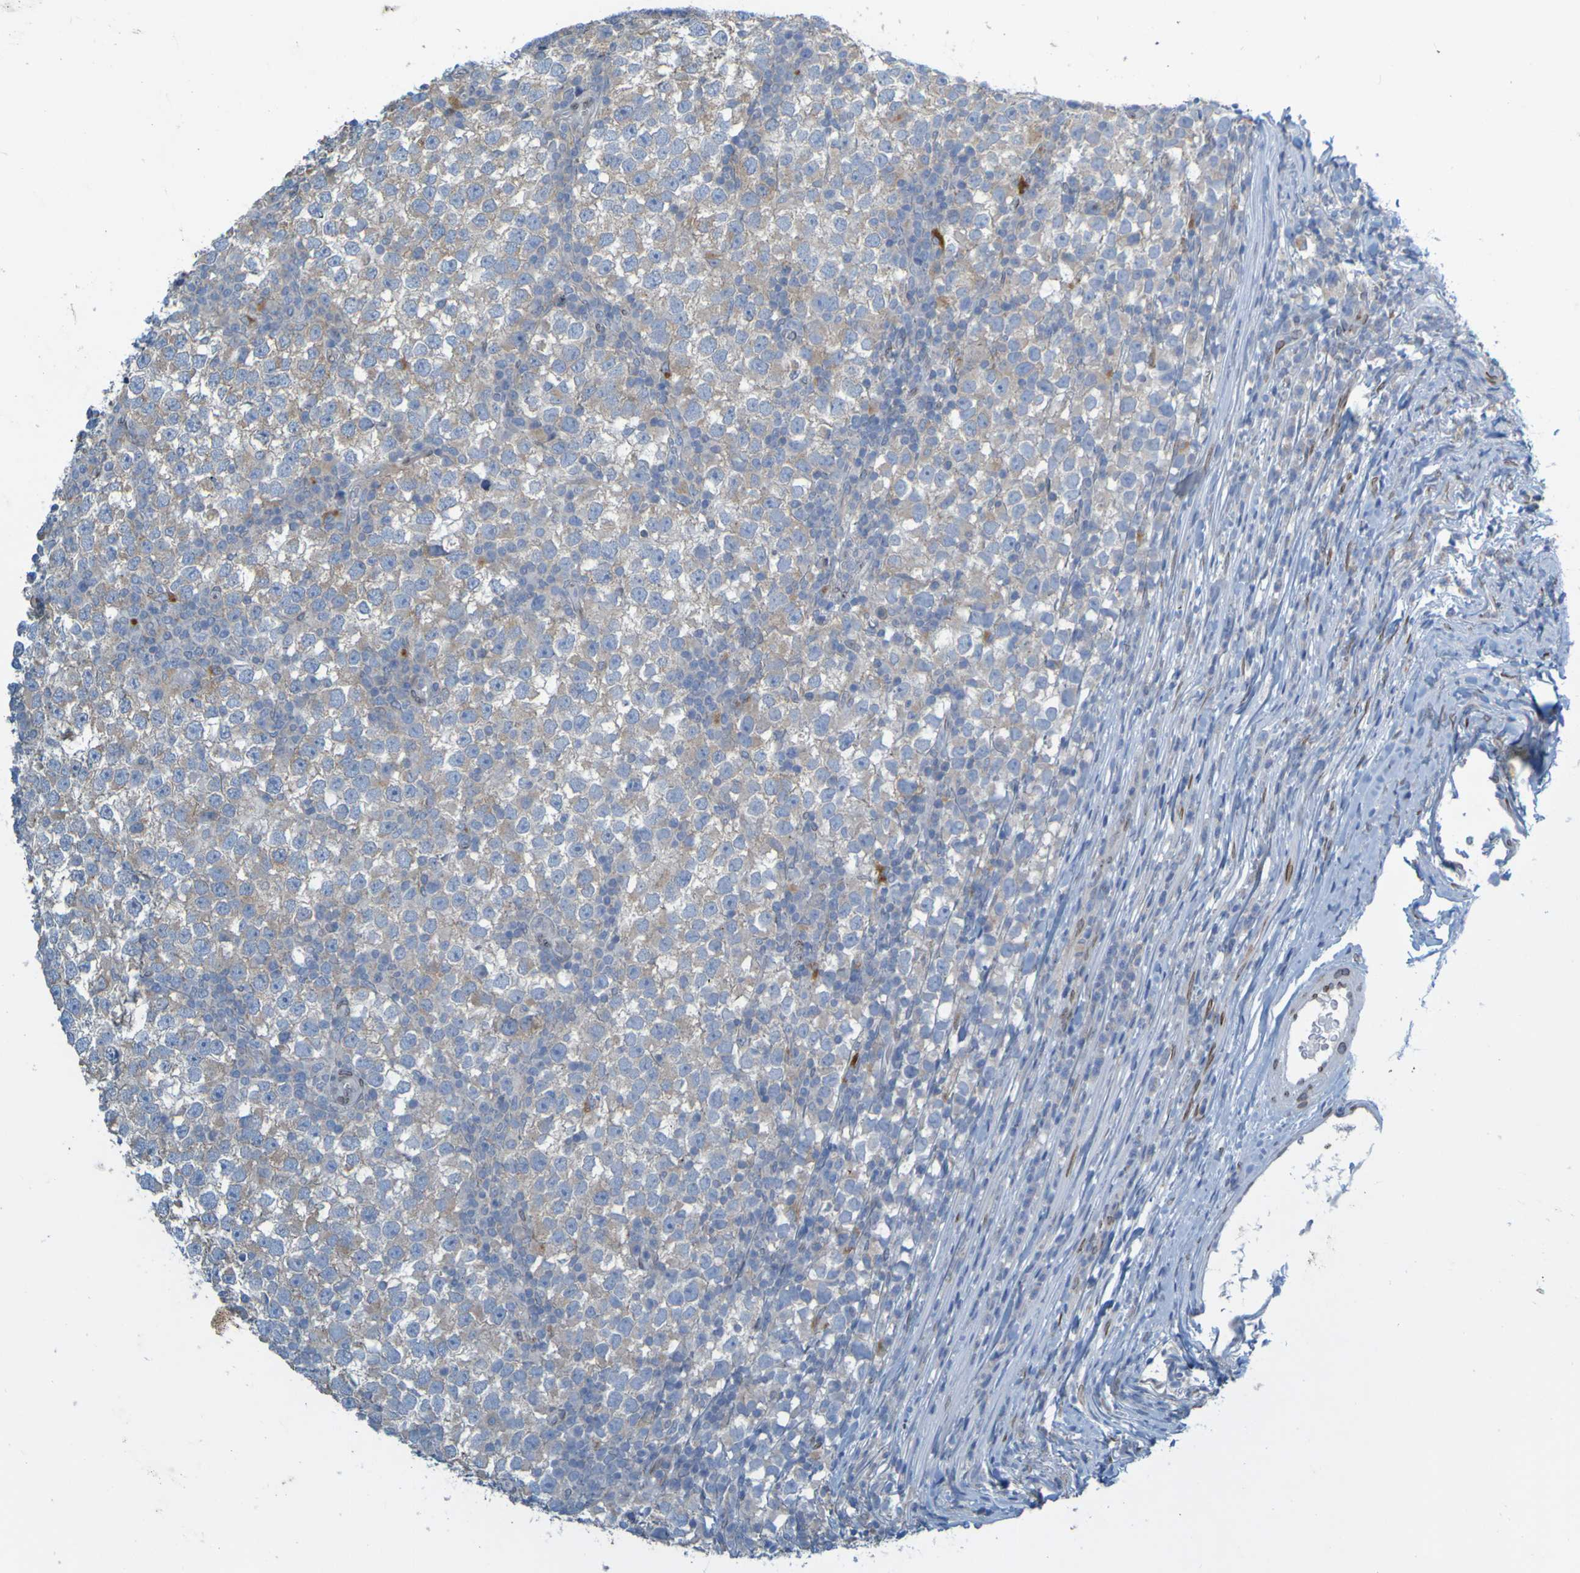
{"staining": {"intensity": "weak", "quantity": ">75%", "location": "cytoplasmic/membranous"}, "tissue": "testis cancer", "cell_type": "Tumor cells", "image_type": "cancer", "snomed": [{"axis": "morphology", "description": "Seminoma, NOS"}, {"axis": "topography", "description": "Testis"}], "caption": "An image of testis cancer (seminoma) stained for a protein shows weak cytoplasmic/membranous brown staining in tumor cells.", "gene": "MAG", "patient": {"sex": "male", "age": 65}}